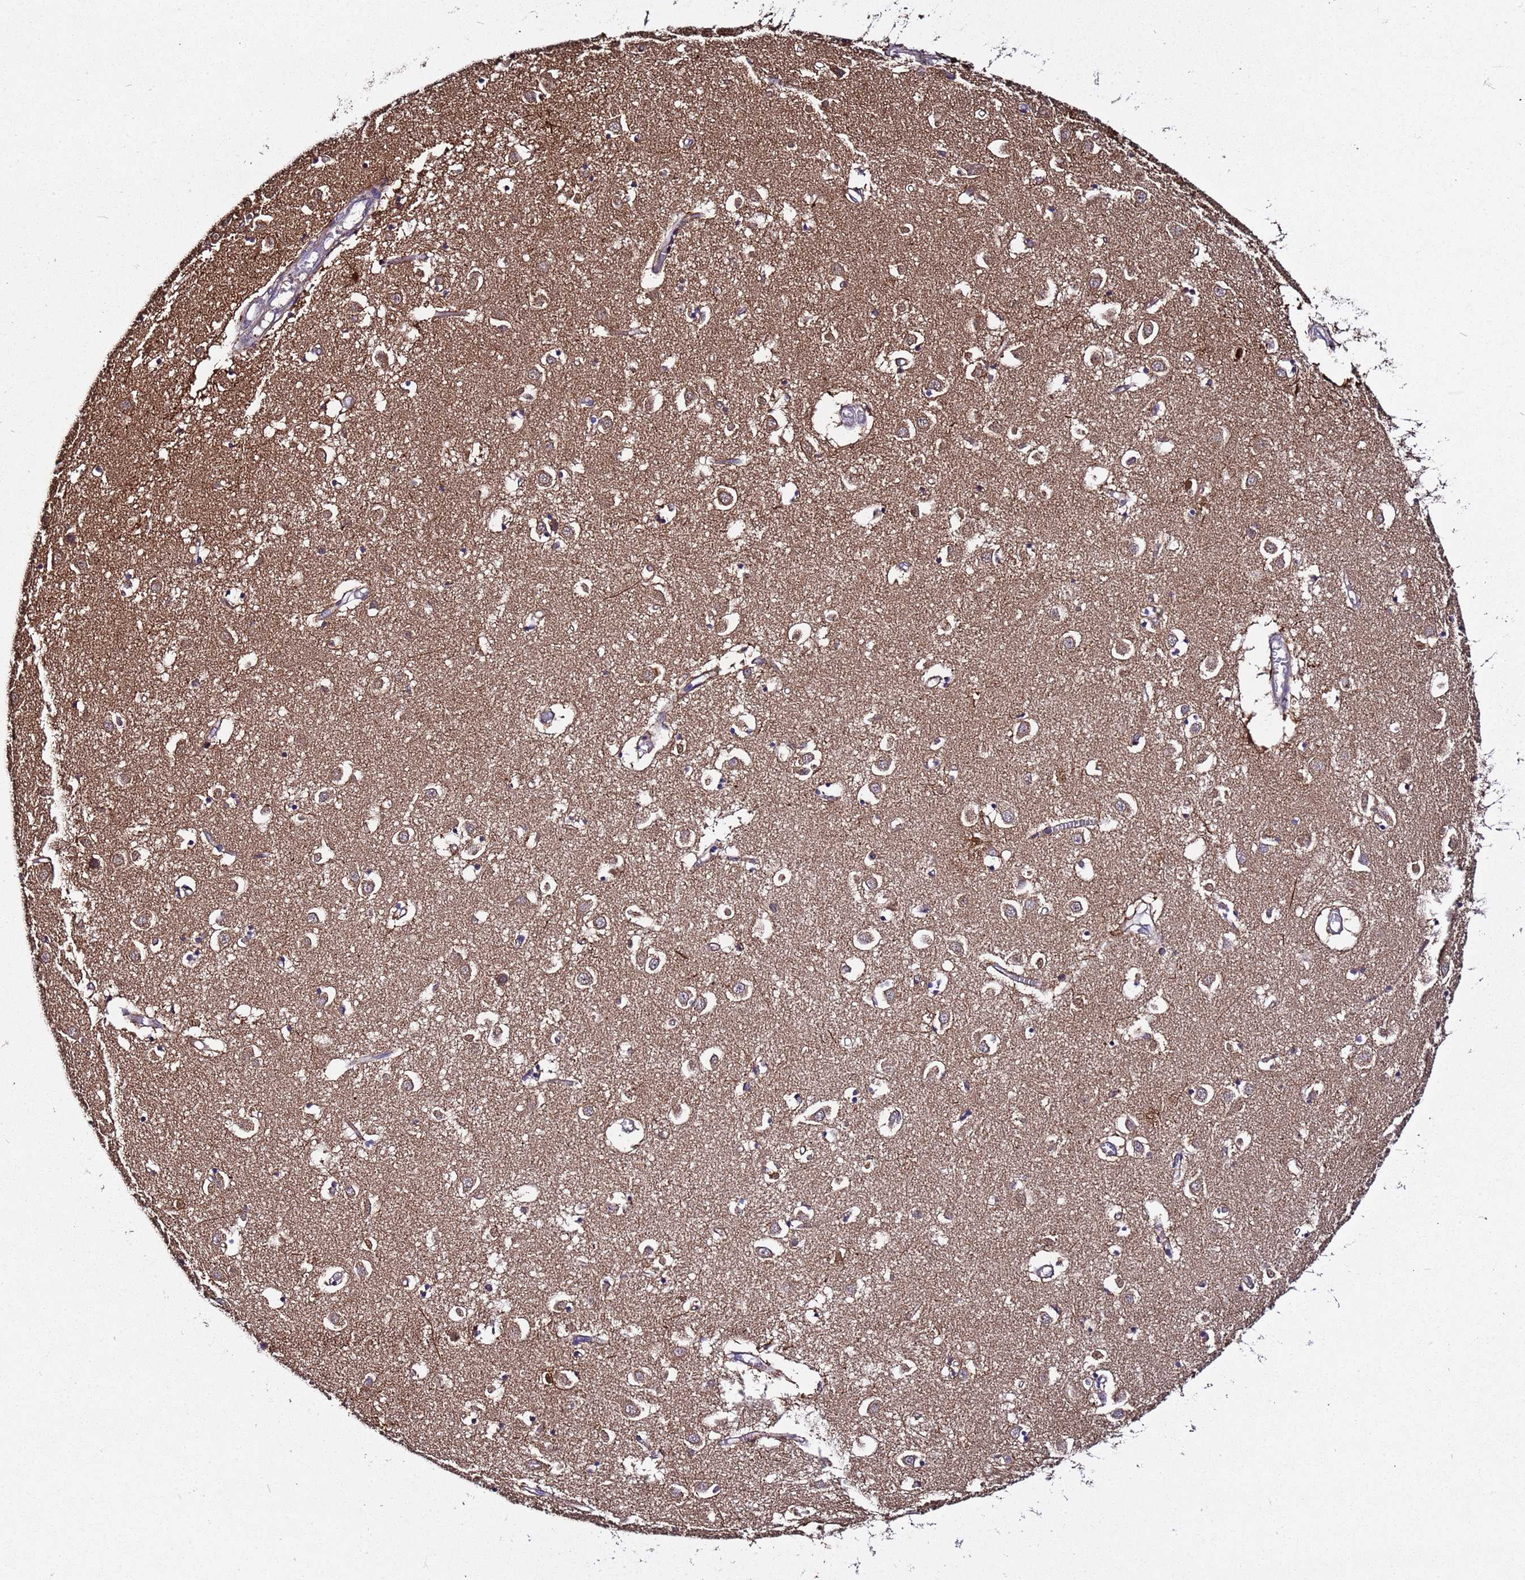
{"staining": {"intensity": "weak", "quantity": "25%-75%", "location": "cytoplasmic/membranous"}, "tissue": "caudate", "cell_type": "Glial cells", "image_type": "normal", "snomed": [{"axis": "morphology", "description": "Normal tissue, NOS"}, {"axis": "topography", "description": "Lateral ventricle wall"}], "caption": "Protein positivity by IHC exhibits weak cytoplasmic/membranous positivity in approximately 25%-75% of glial cells in unremarkable caudate. The protein is stained brown, and the nuclei are stained in blue (DAB (3,3'-diaminobenzidine) IHC with brightfield microscopy, high magnification).", "gene": "PLXDC2", "patient": {"sex": "male", "age": 70}}